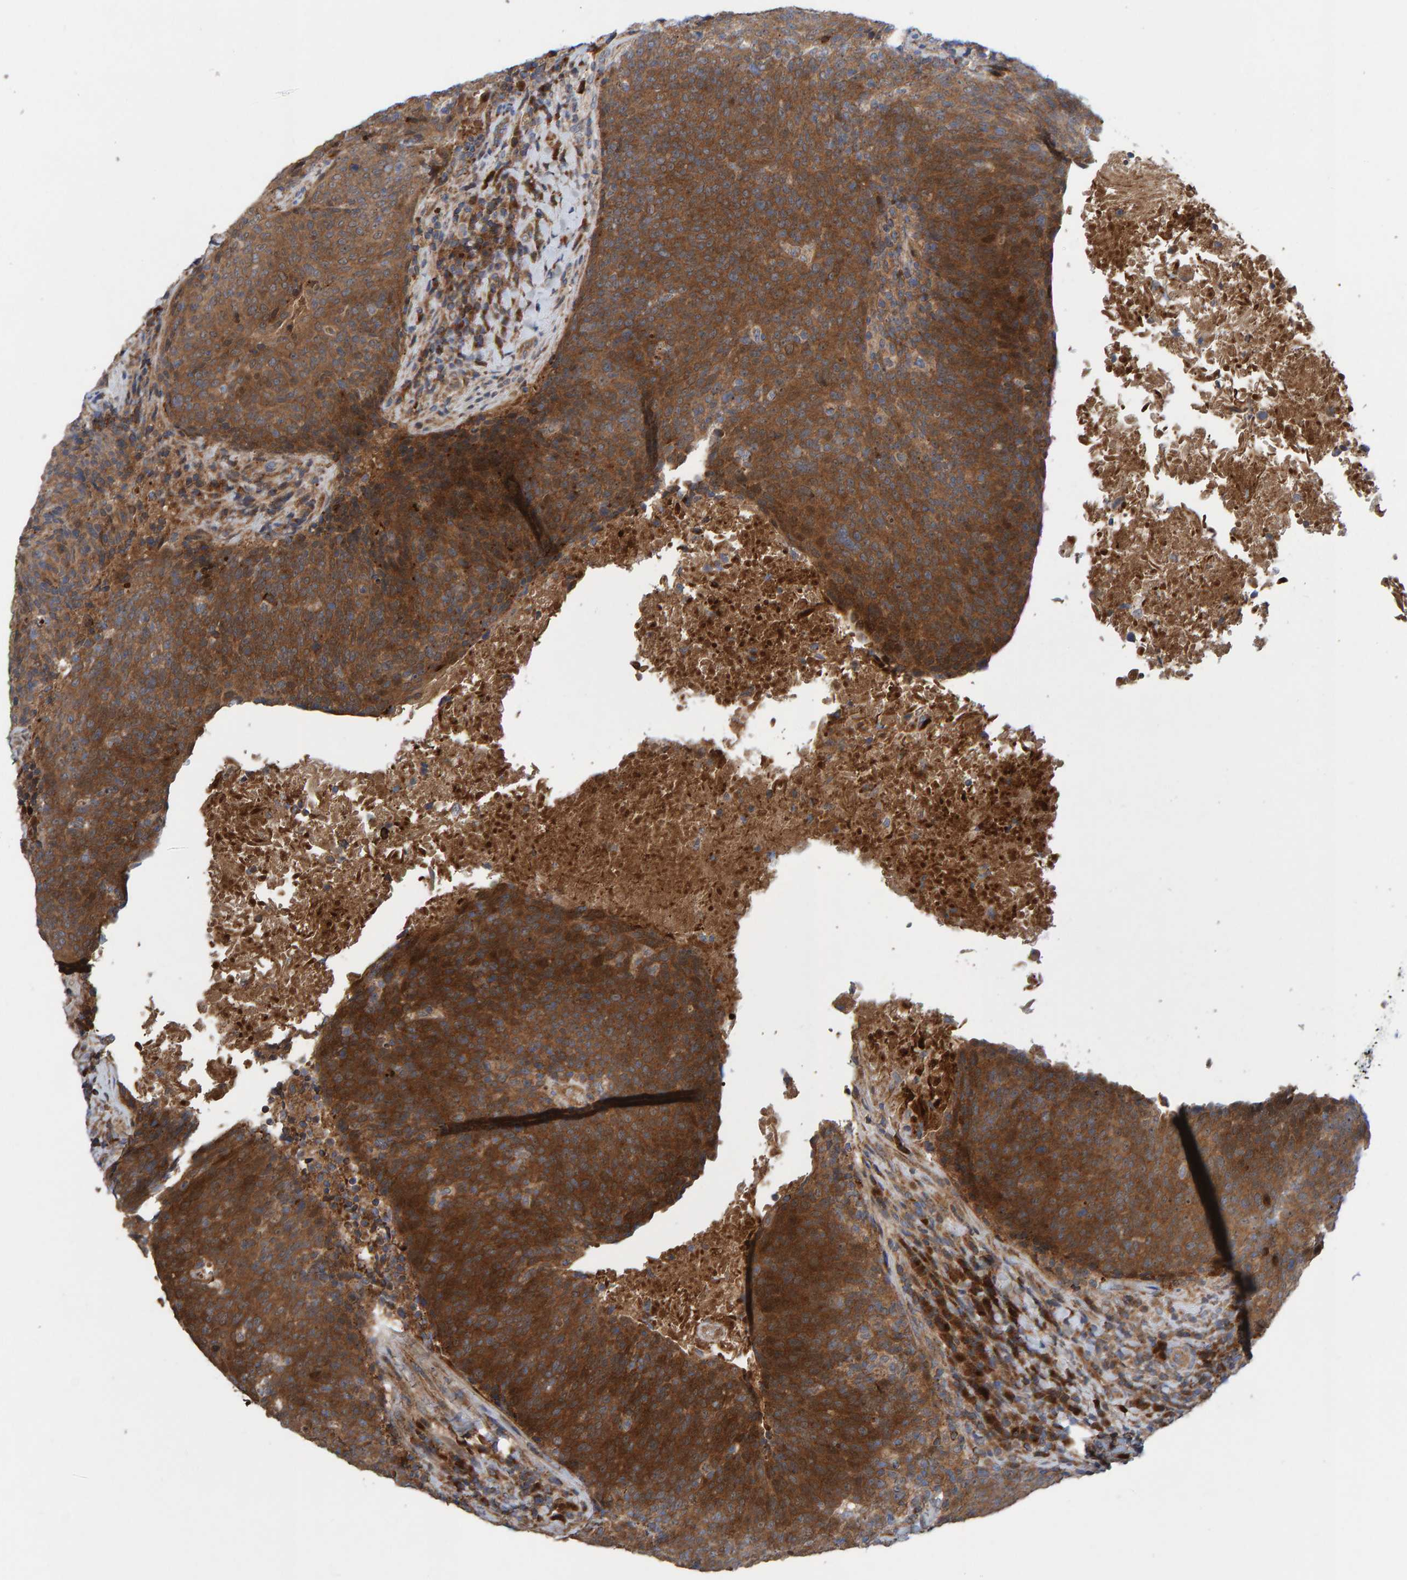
{"staining": {"intensity": "strong", "quantity": ">75%", "location": "cytoplasmic/membranous"}, "tissue": "head and neck cancer", "cell_type": "Tumor cells", "image_type": "cancer", "snomed": [{"axis": "morphology", "description": "Squamous cell carcinoma, NOS"}, {"axis": "morphology", "description": "Squamous cell carcinoma, metastatic, NOS"}, {"axis": "topography", "description": "Lymph node"}, {"axis": "topography", "description": "Head-Neck"}], "caption": "Head and neck cancer (squamous cell carcinoma) stained with immunohistochemistry displays strong cytoplasmic/membranous expression in approximately >75% of tumor cells.", "gene": "KIAA0753", "patient": {"sex": "male", "age": 62}}